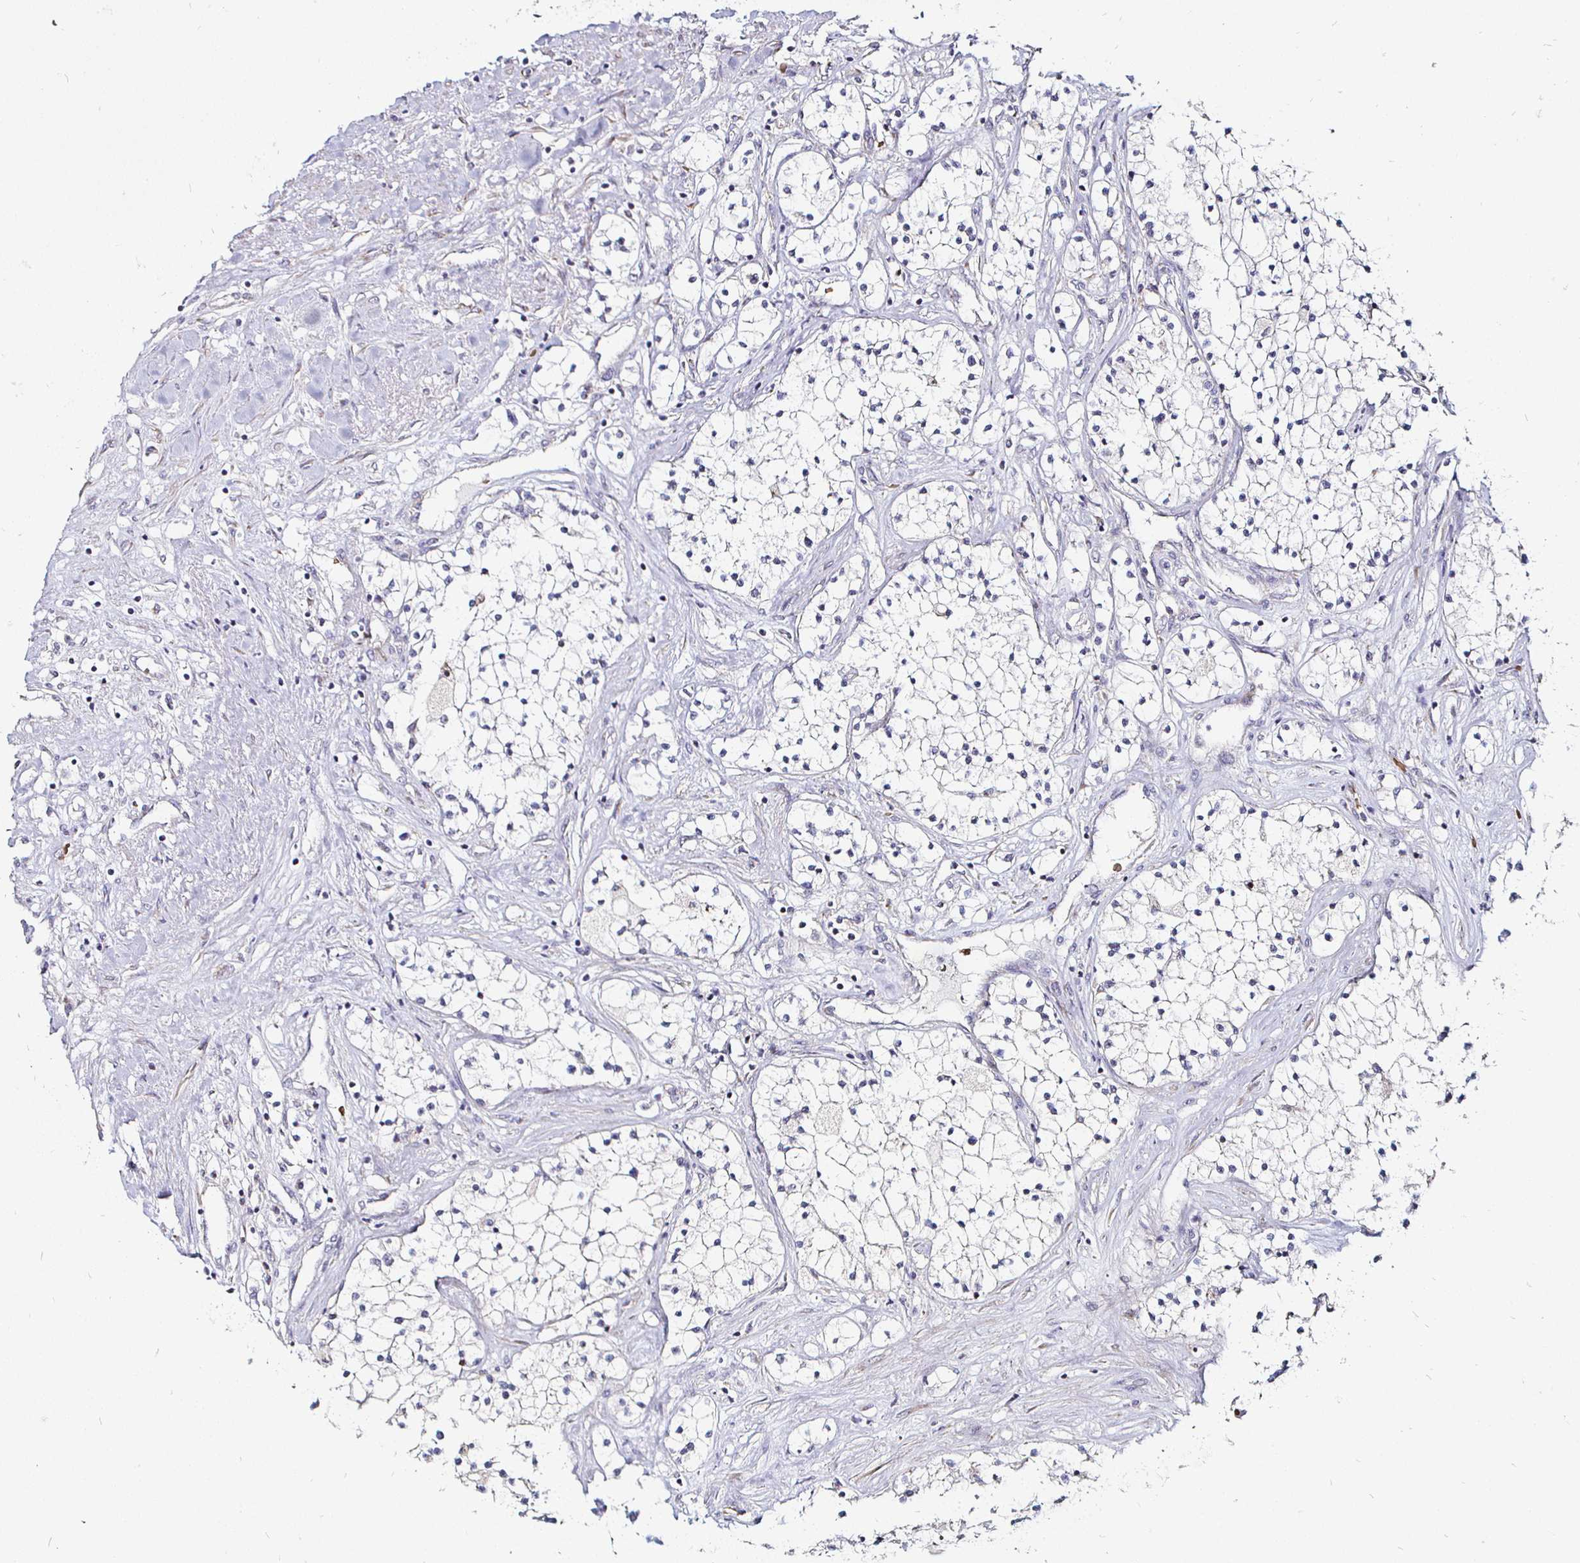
{"staining": {"intensity": "negative", "quantity": "none", "location": "none"}, "tissue": "renal cancer", "cell_type": "Tumor cells", "image_type": "cancer", "snomed": [{"axis": "morphology", "description": "Adenocarcinoma, NOS"}, {"axis": "topography", "description": "Kidney"}], "caption": "Tumor cells show no significant protein positivity in renal cancer (adenocarcinoma). (DAB (3,3'-diaminobenzidine) immunohistochemistry, high magnification).", "gene": "ATG3", "patient": {"sex": "male", "age": 68}}